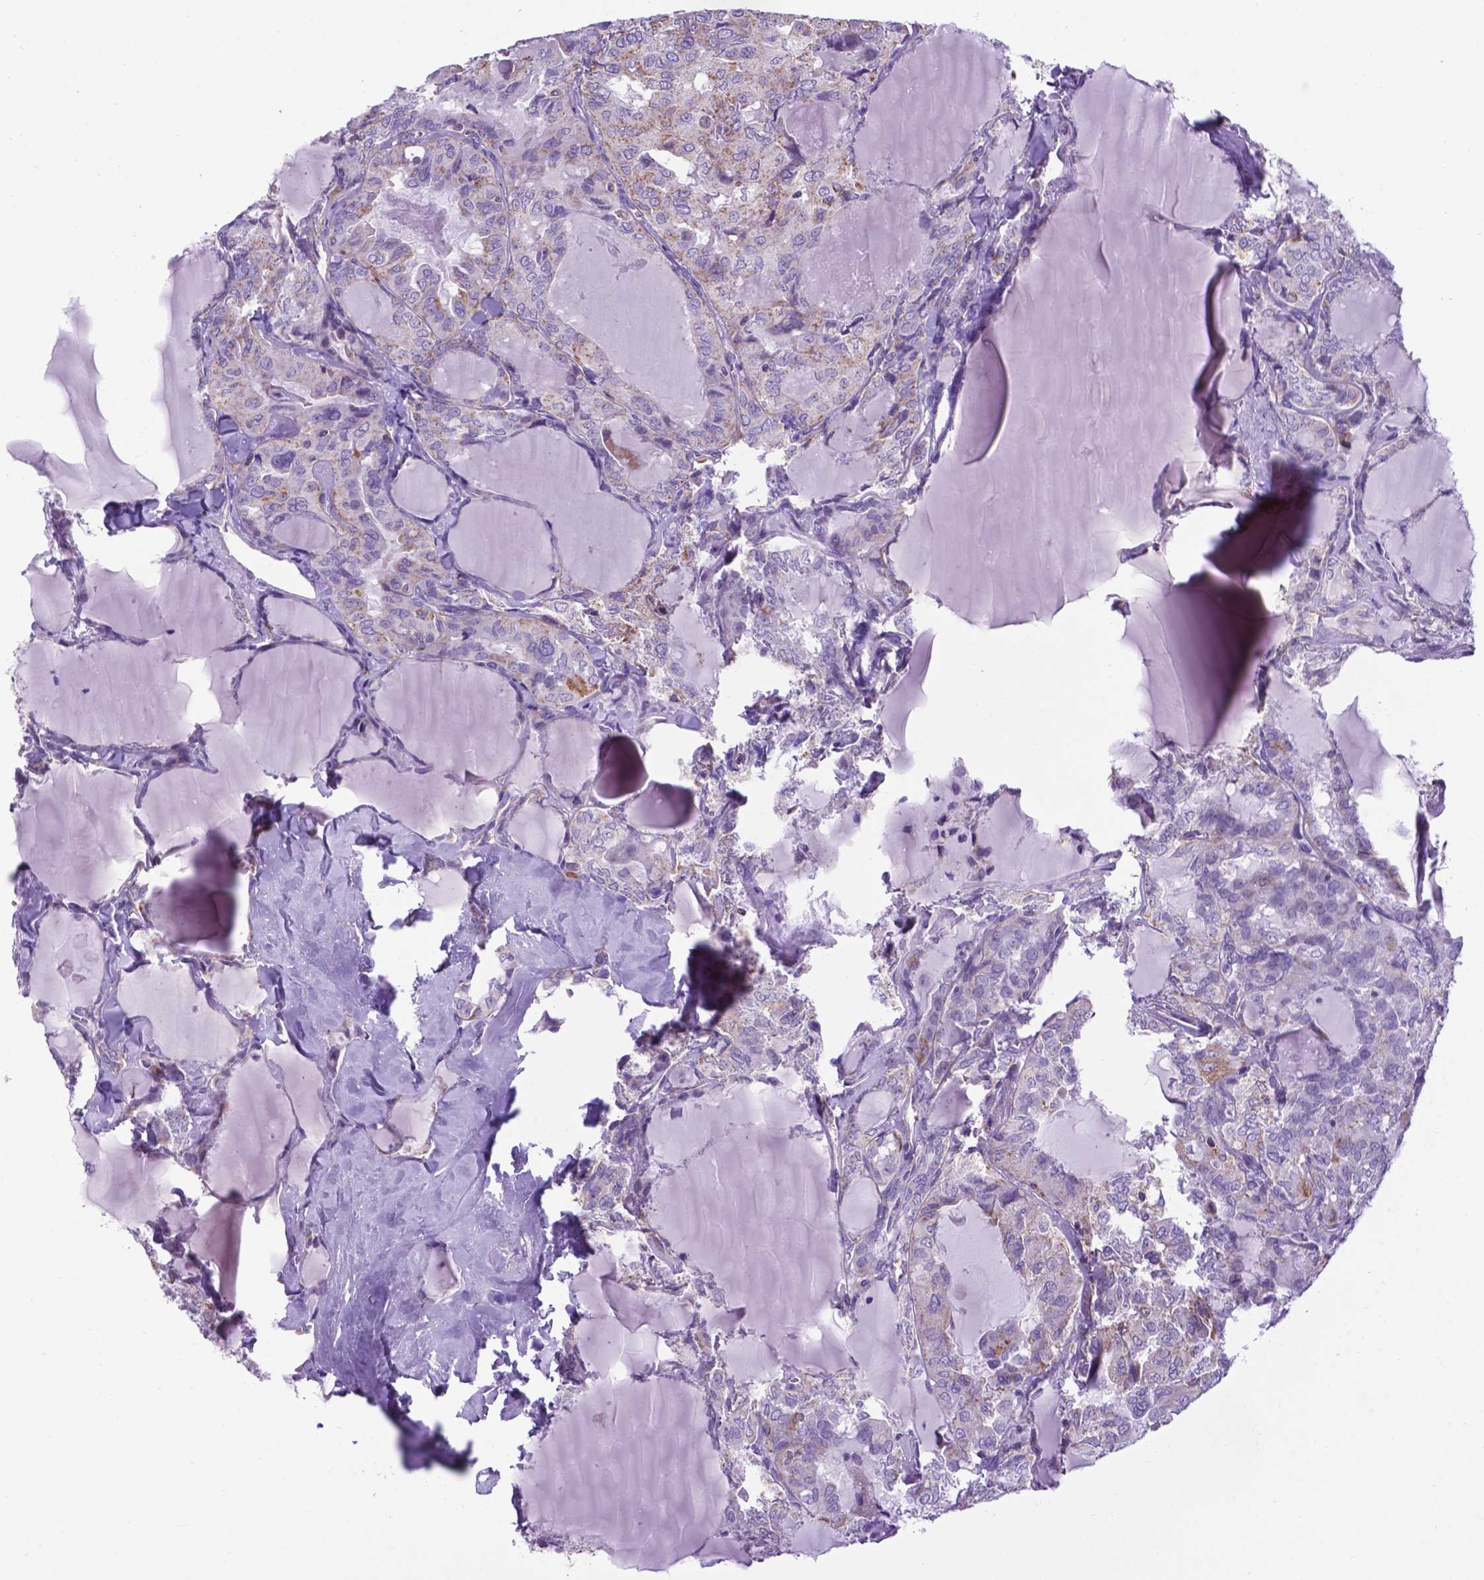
{"staining": {"intensity": "weak", "quantity": "25%-75%", "location": "cytoplasmic/membranous"}, "tissue": "thyroid cancer", "cell_type": "Tumor cells", "image_type": "cancer", "snomed": [{"axis": "morphology", "description": "Papillary adenocarcinoma, NOS"}, {"axis": "topography", "description": "Thyroid gland"}], "caption": "A micrograph of human papillary adenocarcinoma (thyroid) stained for a protein demonstrates weak cytoplasmic/membranous brown staining in tumor cells.", "gene": "POU3F3", "patient": {"sex": "male", "age": 30}}